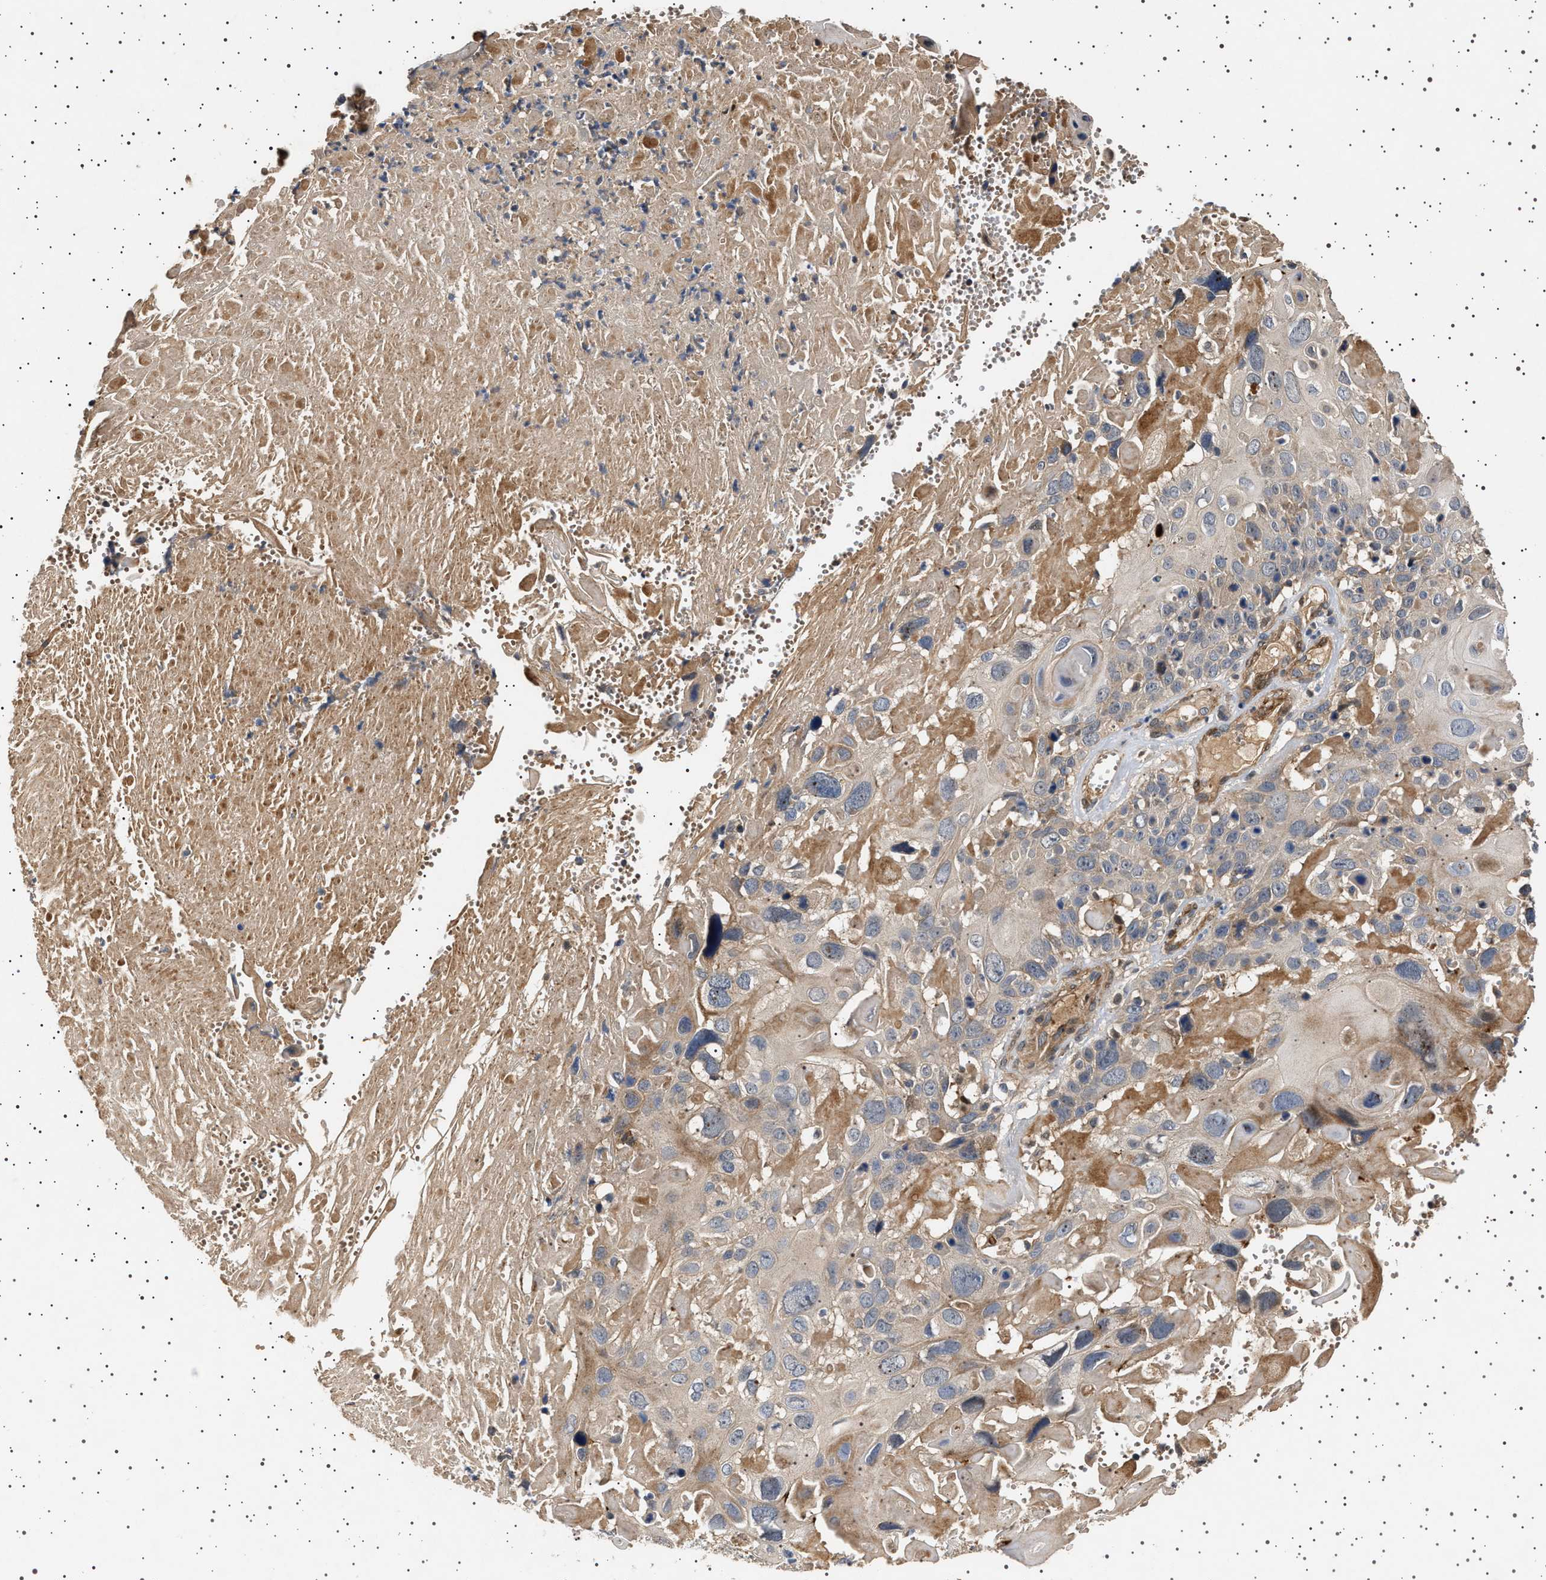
{"staining": {"intensity": "negative", "quantity": "none", "location": "none"}, "tissue": "cervical cancer", "cell_type": "Tumor cells", "image_type": "cancer", "snomed": [{"axis": "morphology", "description": "Squamous cell carcinoma, NOS"}, {"axis": "topography", "description": "Cervix"}], "caption": "Squamous cell carcinoma (cervical) was stained to show a protein in brown. There is no significant expression in tumor cells.", "gene": "GUCY1B1", "patient": {"sex": "female", "age": 74}}